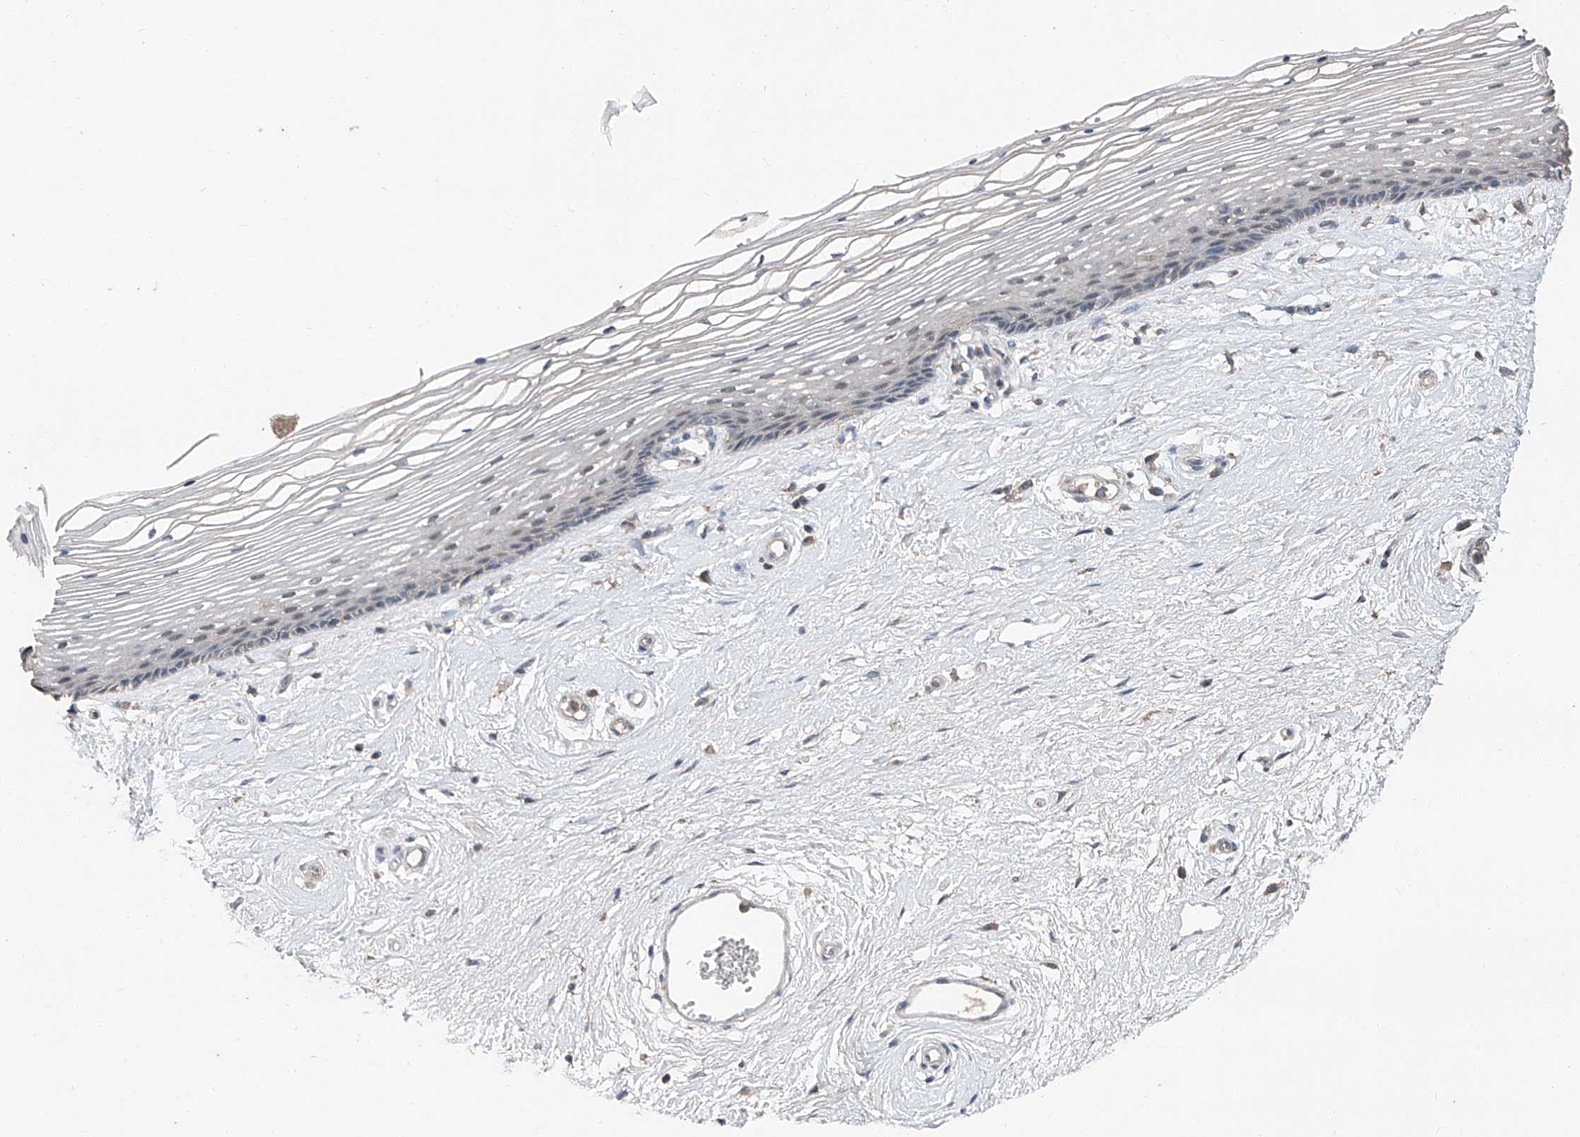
{"staining": {"intensity": "negative", "quantity": "none", "location": "none"}, "tissue": "vagina", "cell_type": "Squamous epithelial cells", "image_type": "normal", "snomed": [{"axis": "morphology", "description": "Normal tissue, NOS"}, {"axis": "topography", "description": "Vagina"}], "caption": "Squamous epithelial cells are negative for protein expression in unremarkable human vagina.", "gene": "MAMLD1", "patient": {"sex": "female", "age": 46}}